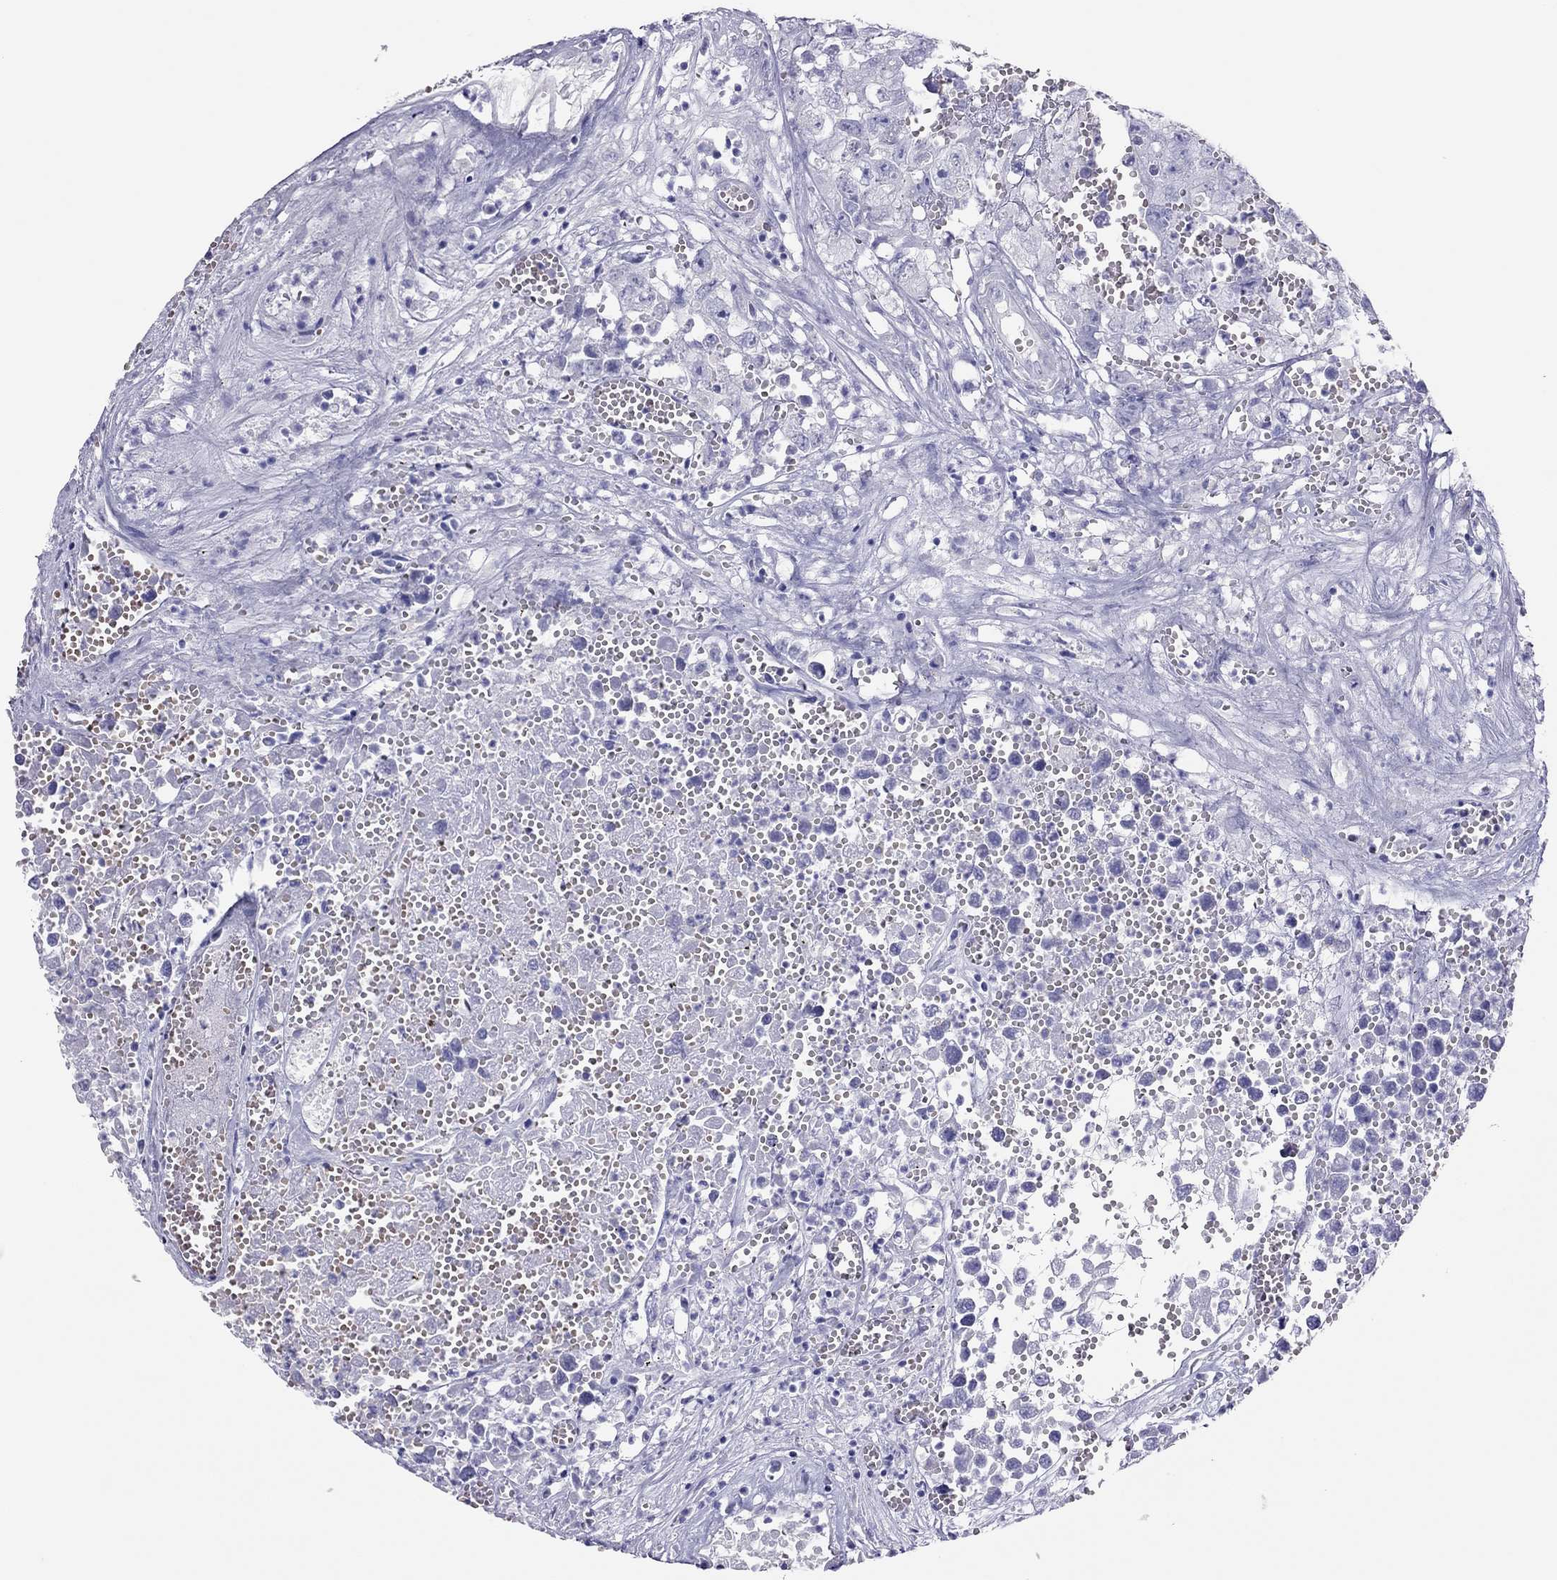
{"staining": {"intensity": "negative", "quantity": "none", "location": "none"}, "tissue": "testis cancer", "cell_type": "Tumor cells", "image_type": "cancer", "snomed": [{"axis": "morphology", "description": "Seminoma, NOS"}, {"axis": "morphology", "description": "Carcinoma, Embryonal, NOS"}, {"axis": "topography", "description": "Testis"}], "caption": "High power microscopy micrograph of an immunohistochemistry photomicrograph of testis embryonal carcinoma, revealing no significant positivity in tumor cells. (DAB immunohistochemistry (IHC) visualized using brightfield microscopy, high magnification).", "gene": "TSHB", "patient": {"sex": "male", "age": 22}}